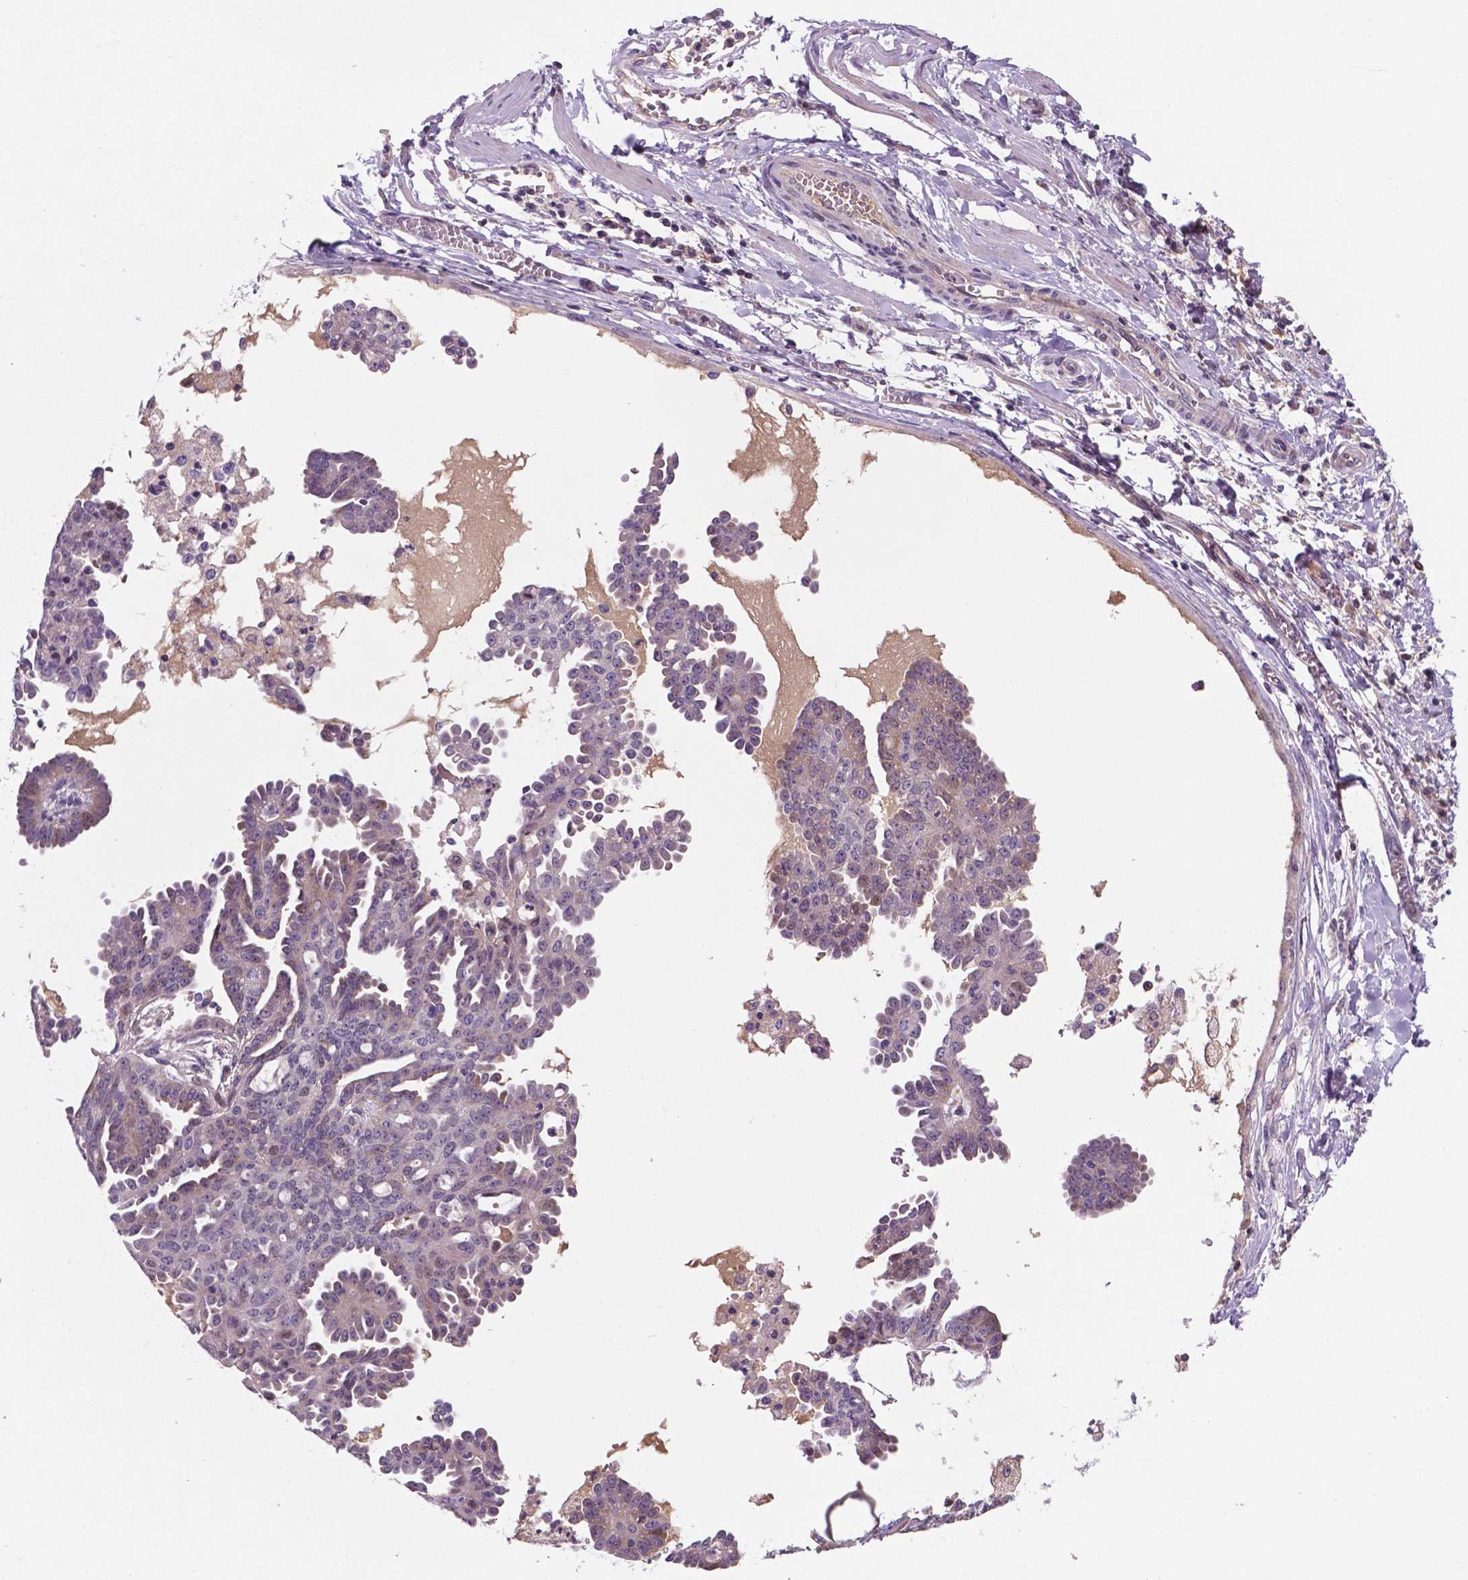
{"staining": {"intensity": "moderate", "quantity": "<25%", "location": "cytoplasmic/membranous"}, "tissue": "ovarian cancer", "cell_type": "Tumor cells", "image_type": "cancer", "snomed": [{"axis": "morphology", "description": "Cystadenocarcinoma, serous, NOS"}, {"axis": "topography", "description": "Ovary"}], "caption": "Approximately <25% of tumor cells in human ovarian cancer (serous cystadenocarcinoma) exhibit moderate cytoplasmic/membranous protein positivity as visualized by brown immunohistochemical staining.", "gene": "TM4SF20", "patient": {"sex": "female", "age": 71}}